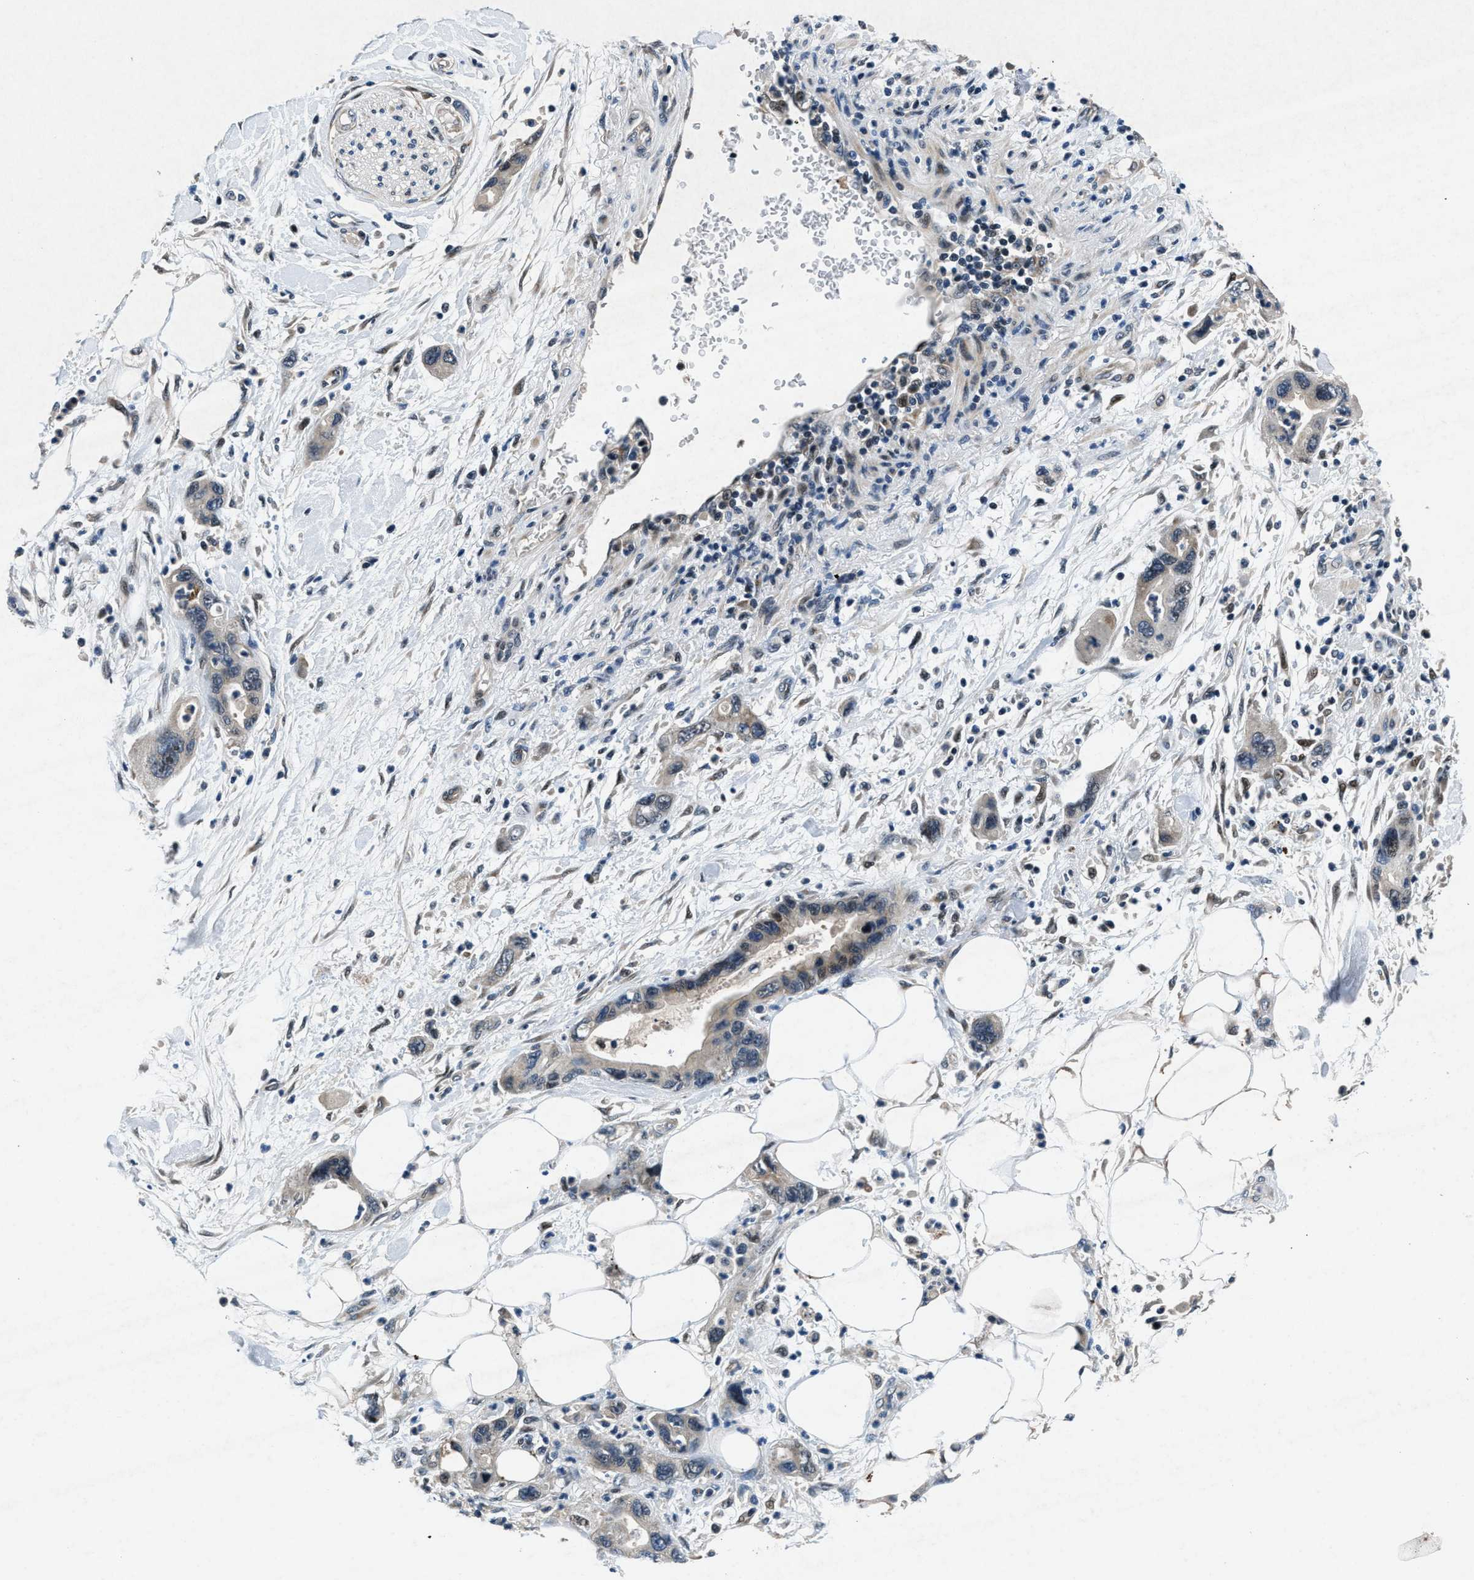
{"staining": {"intensity": "weak", "quantity": "25%-75%", "location": "cytoplasmic/membranous"}, "tissue": "pancreatic cancer", "cell_type": "Tumor cells", "image_type": "cancer", "snomed": [{"axis": "morphology", "description": "Normal tissue, NOS"}, {"axis": "morphology", "description": "Adenocarcinoma, NOS"}, {"axis": "topography", "description": "Pancreas"}], "caption": "Immunohistochemistry (IHC) photomicrograph of human pancreatic cancer (adenocarcinoma) stained for a protein (brown), which exhibits low levels of weak cytoplasmic/membranous expression in about 25%-75% of tumor cells.", "gene": "PHLDA1", "patient": {"sex": "female", "age": 71}}